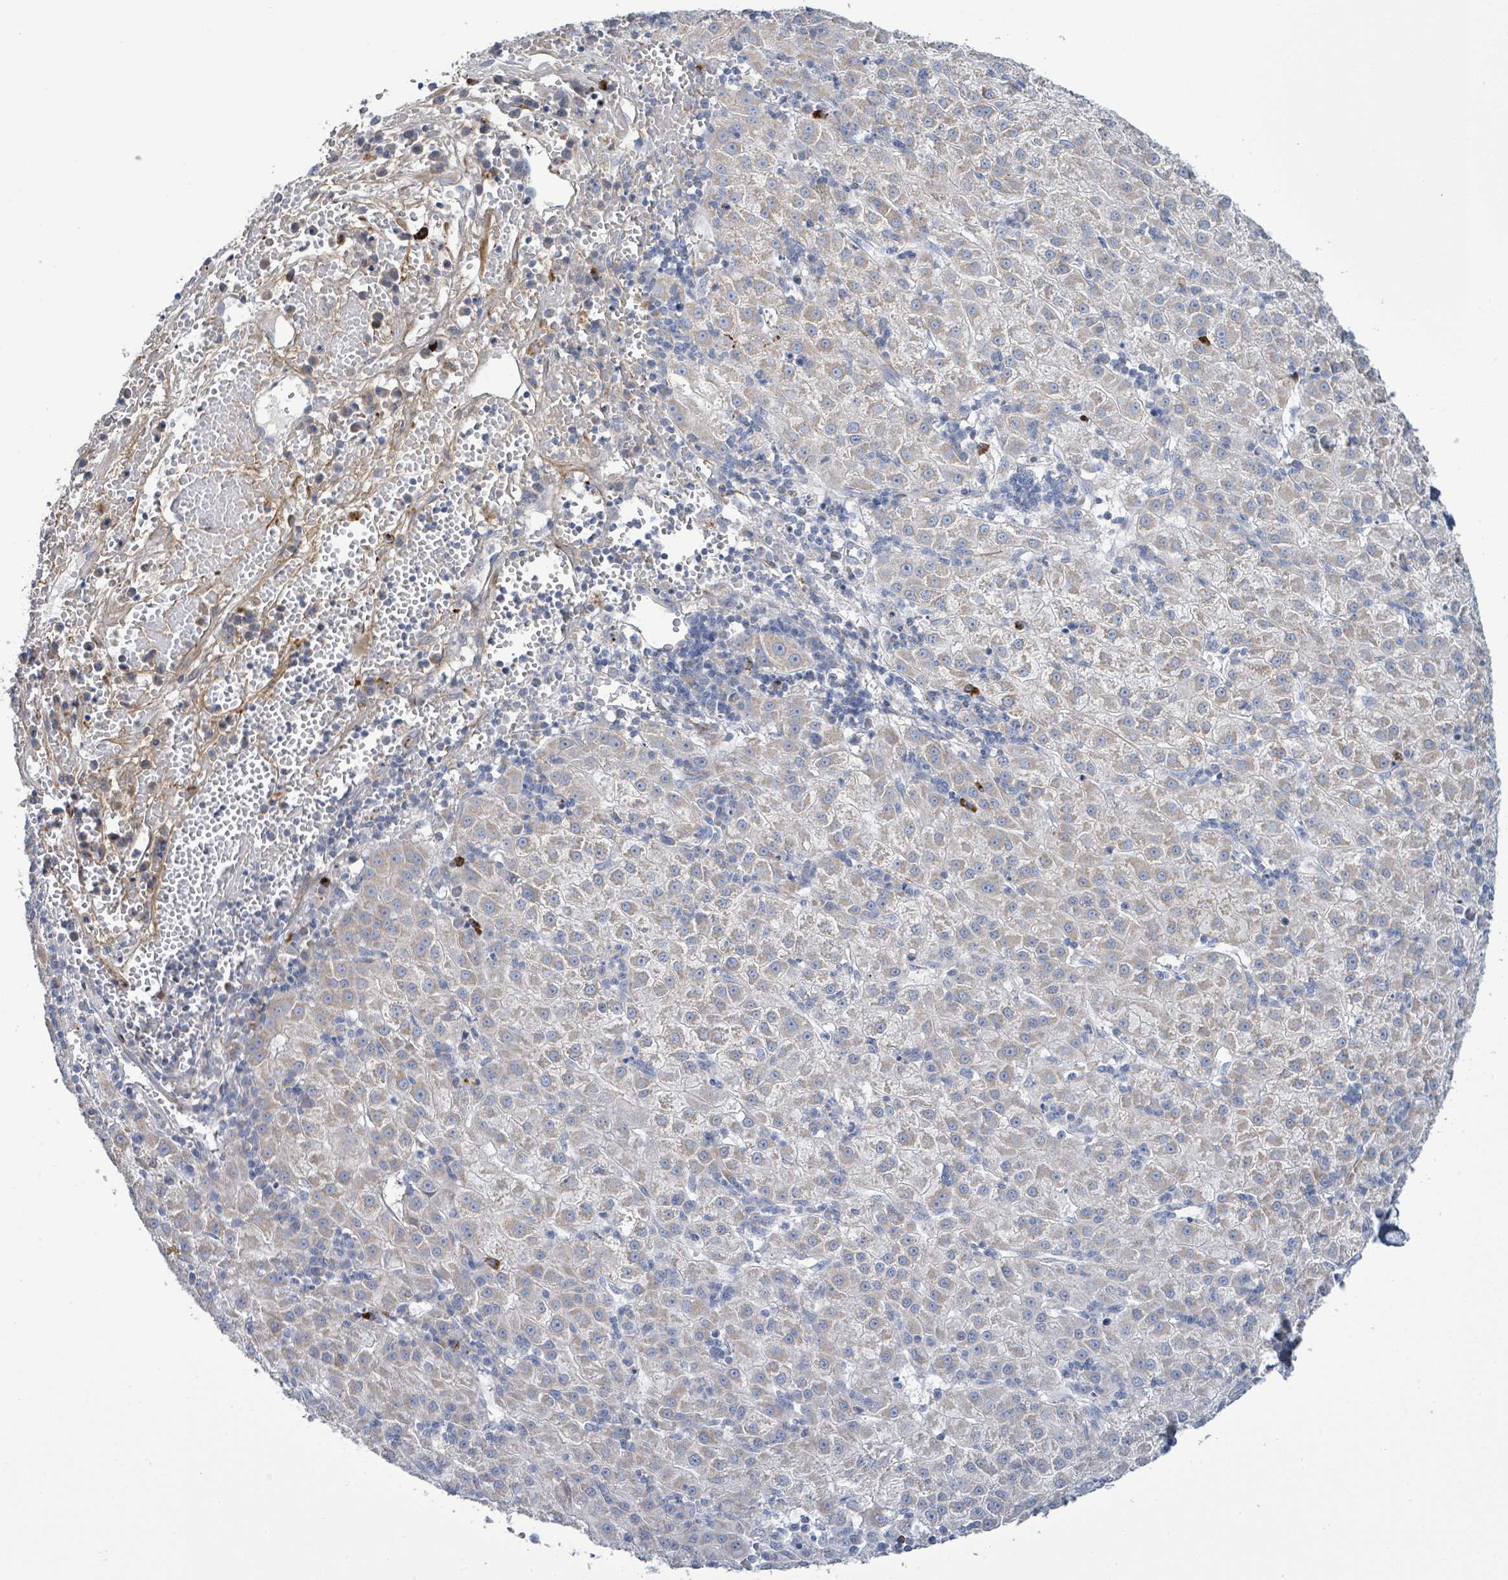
{"staining": {"intensity": "weak", "quantity": "25%-75%", "location": "cytoplasmic/membranous"}, "tissue": "liver cancer", "cell_type": "Tumor cells", "image_type": "cancer", "snomed": [{"axis": "morphology", "description": "Carcinoma, Hepatocellular, NOS"}, {"axis": "topography", "description": "Liver"}], "caption": "Immunohistochemistry photomicrograph of human liver hepatocellular carcinoma stained for a protein (brown), which displays low levels of weak cytoplasmic/membranous positivity in approximately 25%-75% of tumor cells.", "gene": "ALG12", "patient": {"sex": "male", "age": 76}}